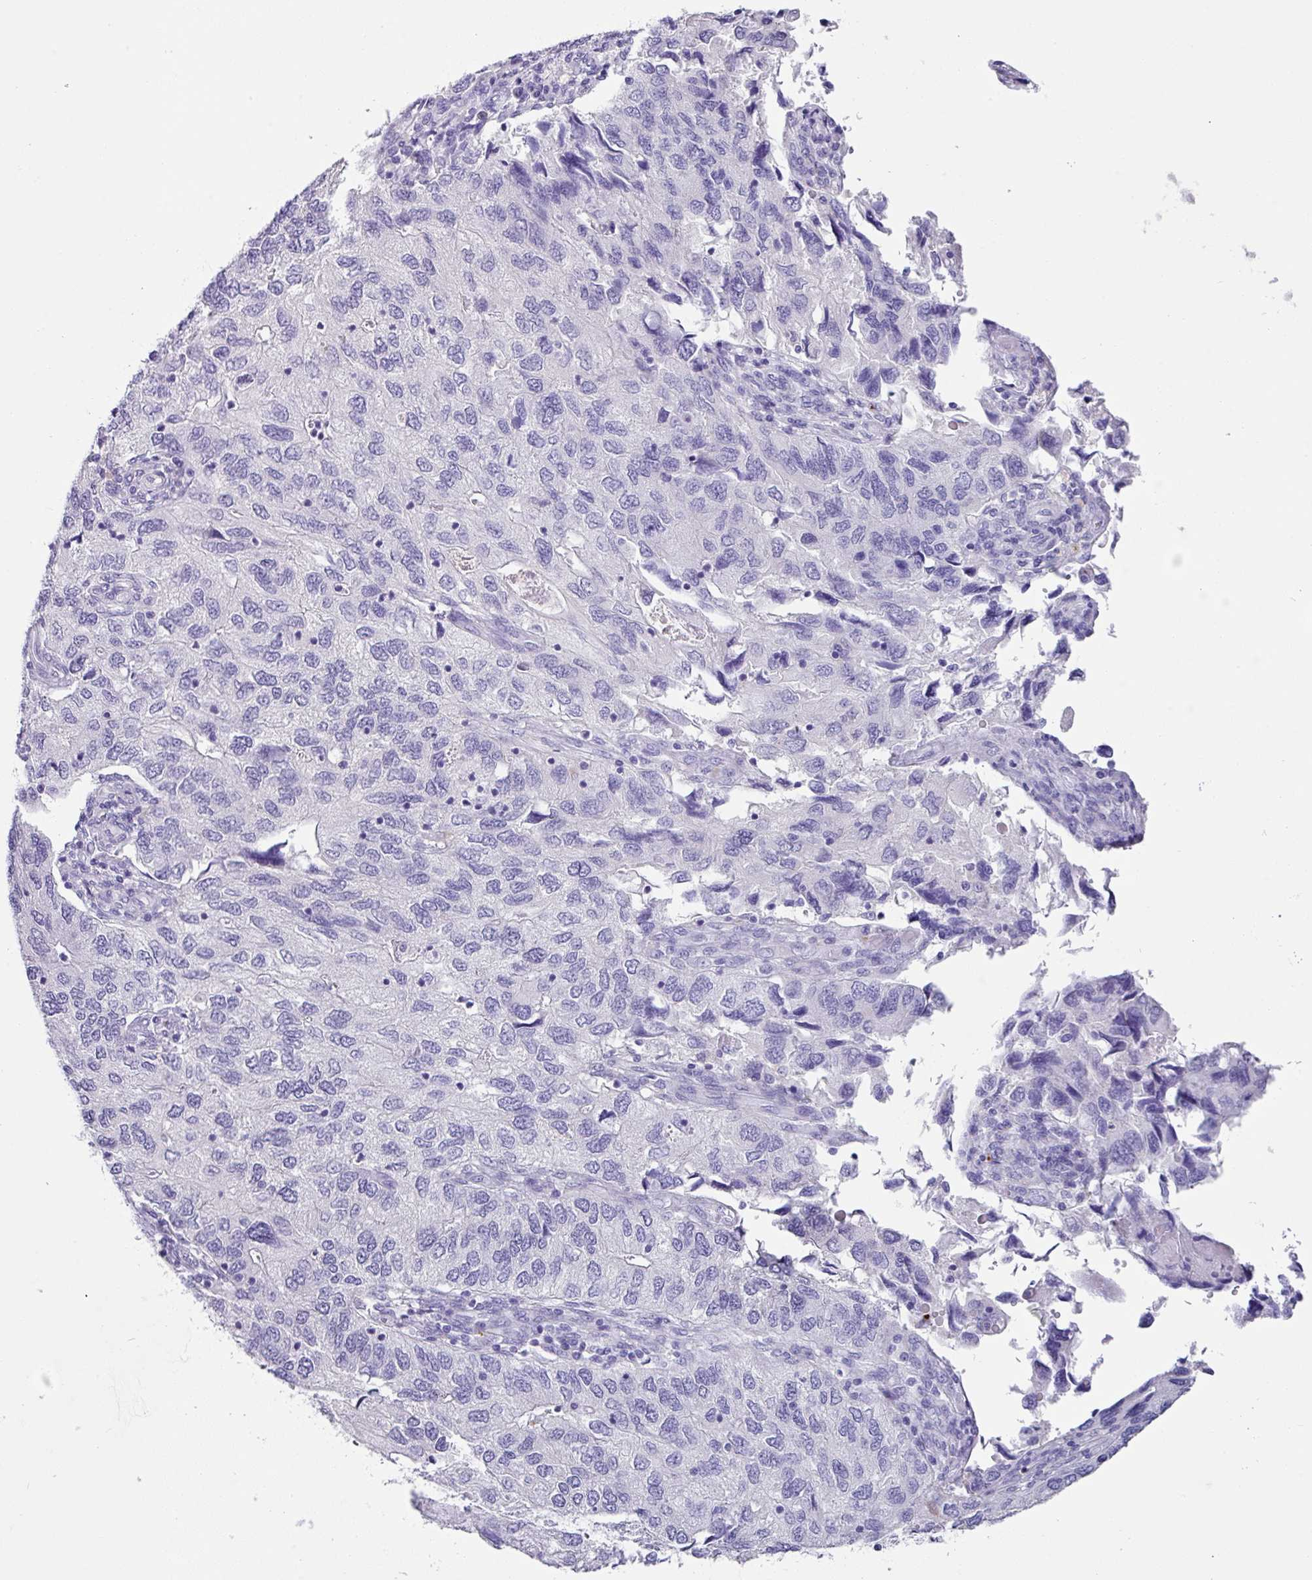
{"staining": {"intensity": "negative", "quantity": "none", "location": "none"}, "tissue": "endometrial cancer", "cell_type": "Tumor cells", "image_type": "cancer", "snomed": [{"axis": "morphology", "description": "Carcinoma, NOS"}, {"axis": "topography", "description": "Uterus"}], "caption": "Immunohistochemistry (IHC) image of neoplastic tissue: endometrial carcinoma stained with DAB demonstrates no significant protein positivity in tumor cells.", "gene": "ZG16", "patient": {"sex": "female", "age": 76}}